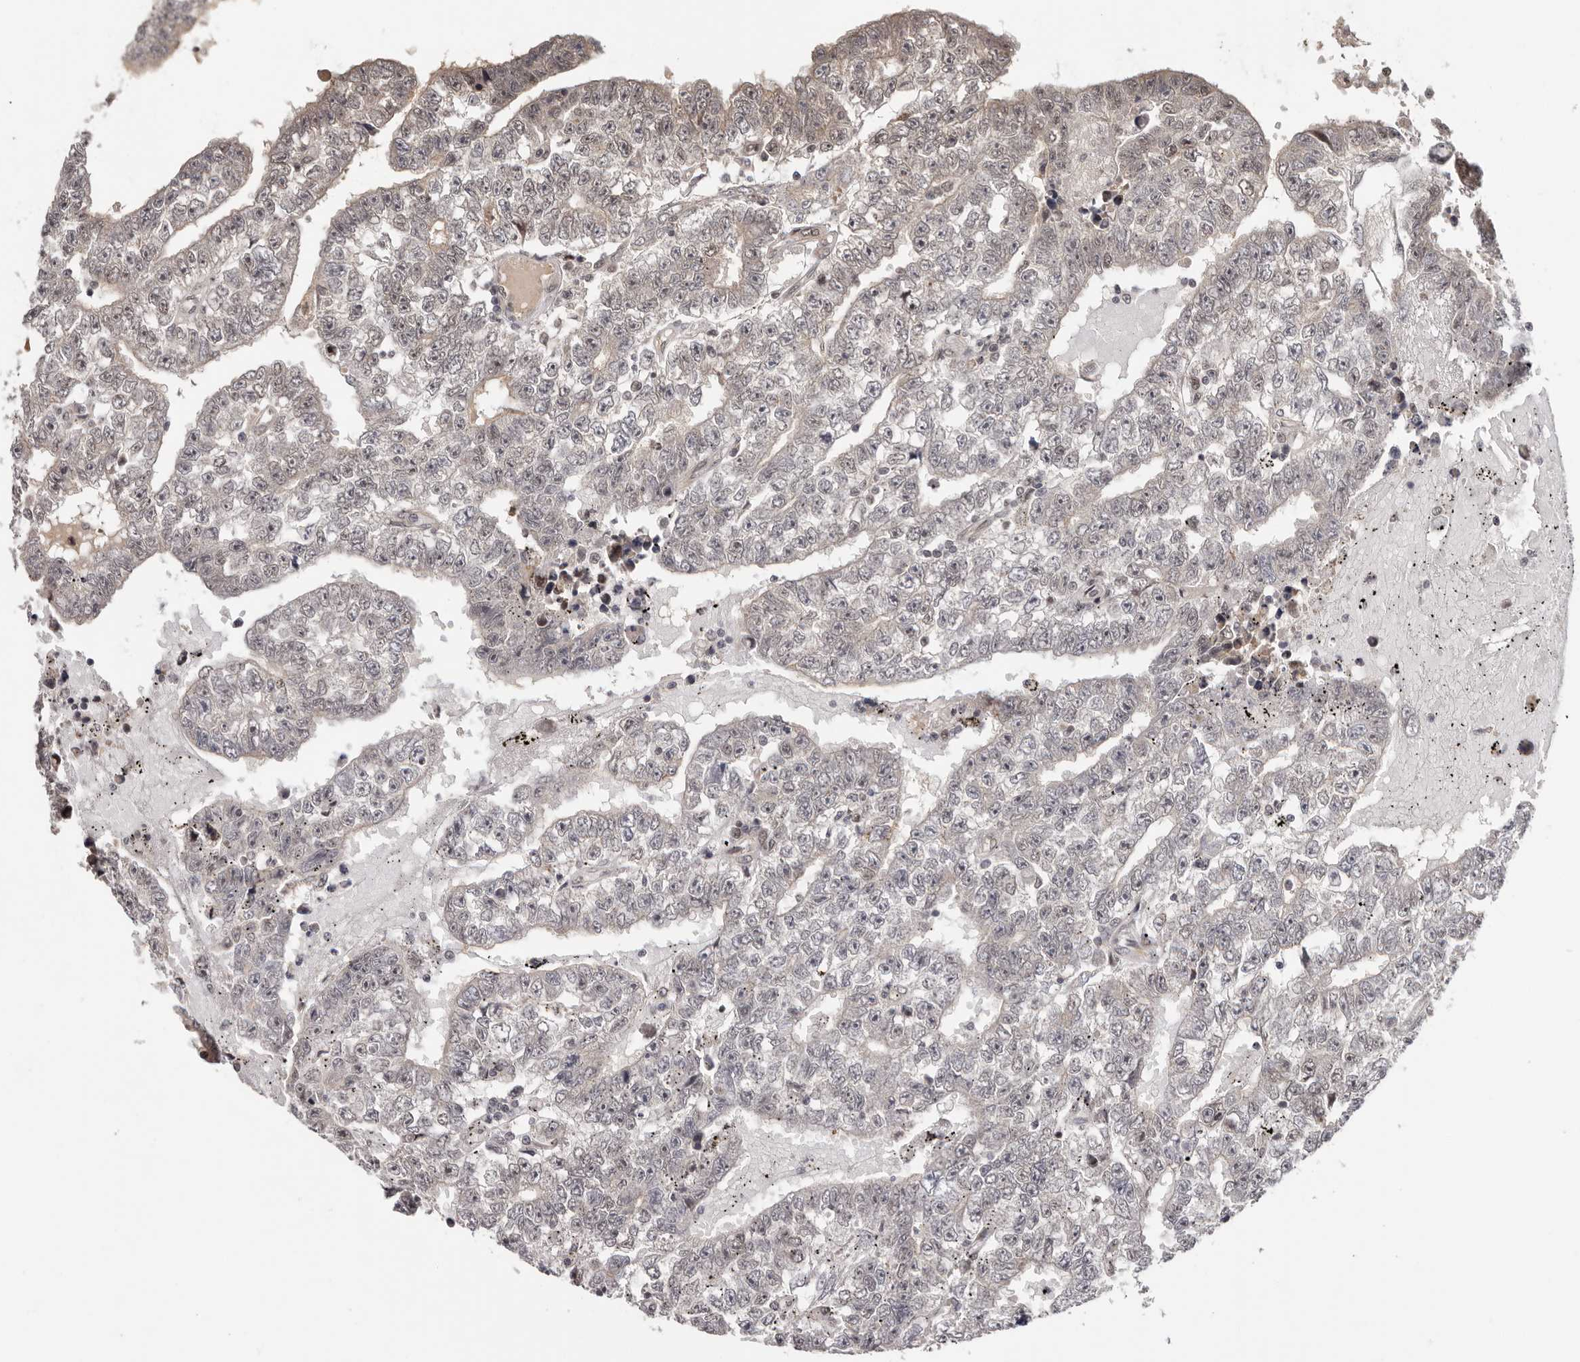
{"staining": {"intensity": "negative", "quantity": "none", "location": "none"}, "tissue": "testis cancer", "cell_type": "Tumor cells", "image_type": "cancer", "snomed": [{"axis": "morphology", "description": "Carcinoma, Embryonal, NOS"}, {"axis": "topography", "description": "Testis"}], "caption": "An immunohistochemistry (IHC) histopathology image of testis embryonal carcinoma is shown. There is no staining in tumor cells of testis embryonal carcinoma. (Brightfield microscopy of DAB (3,3'-diaminobenzidine) immunohistochemistry at high magnification).", "gene": "TBX5", "patient": {"sex": "male", "age": 25}}